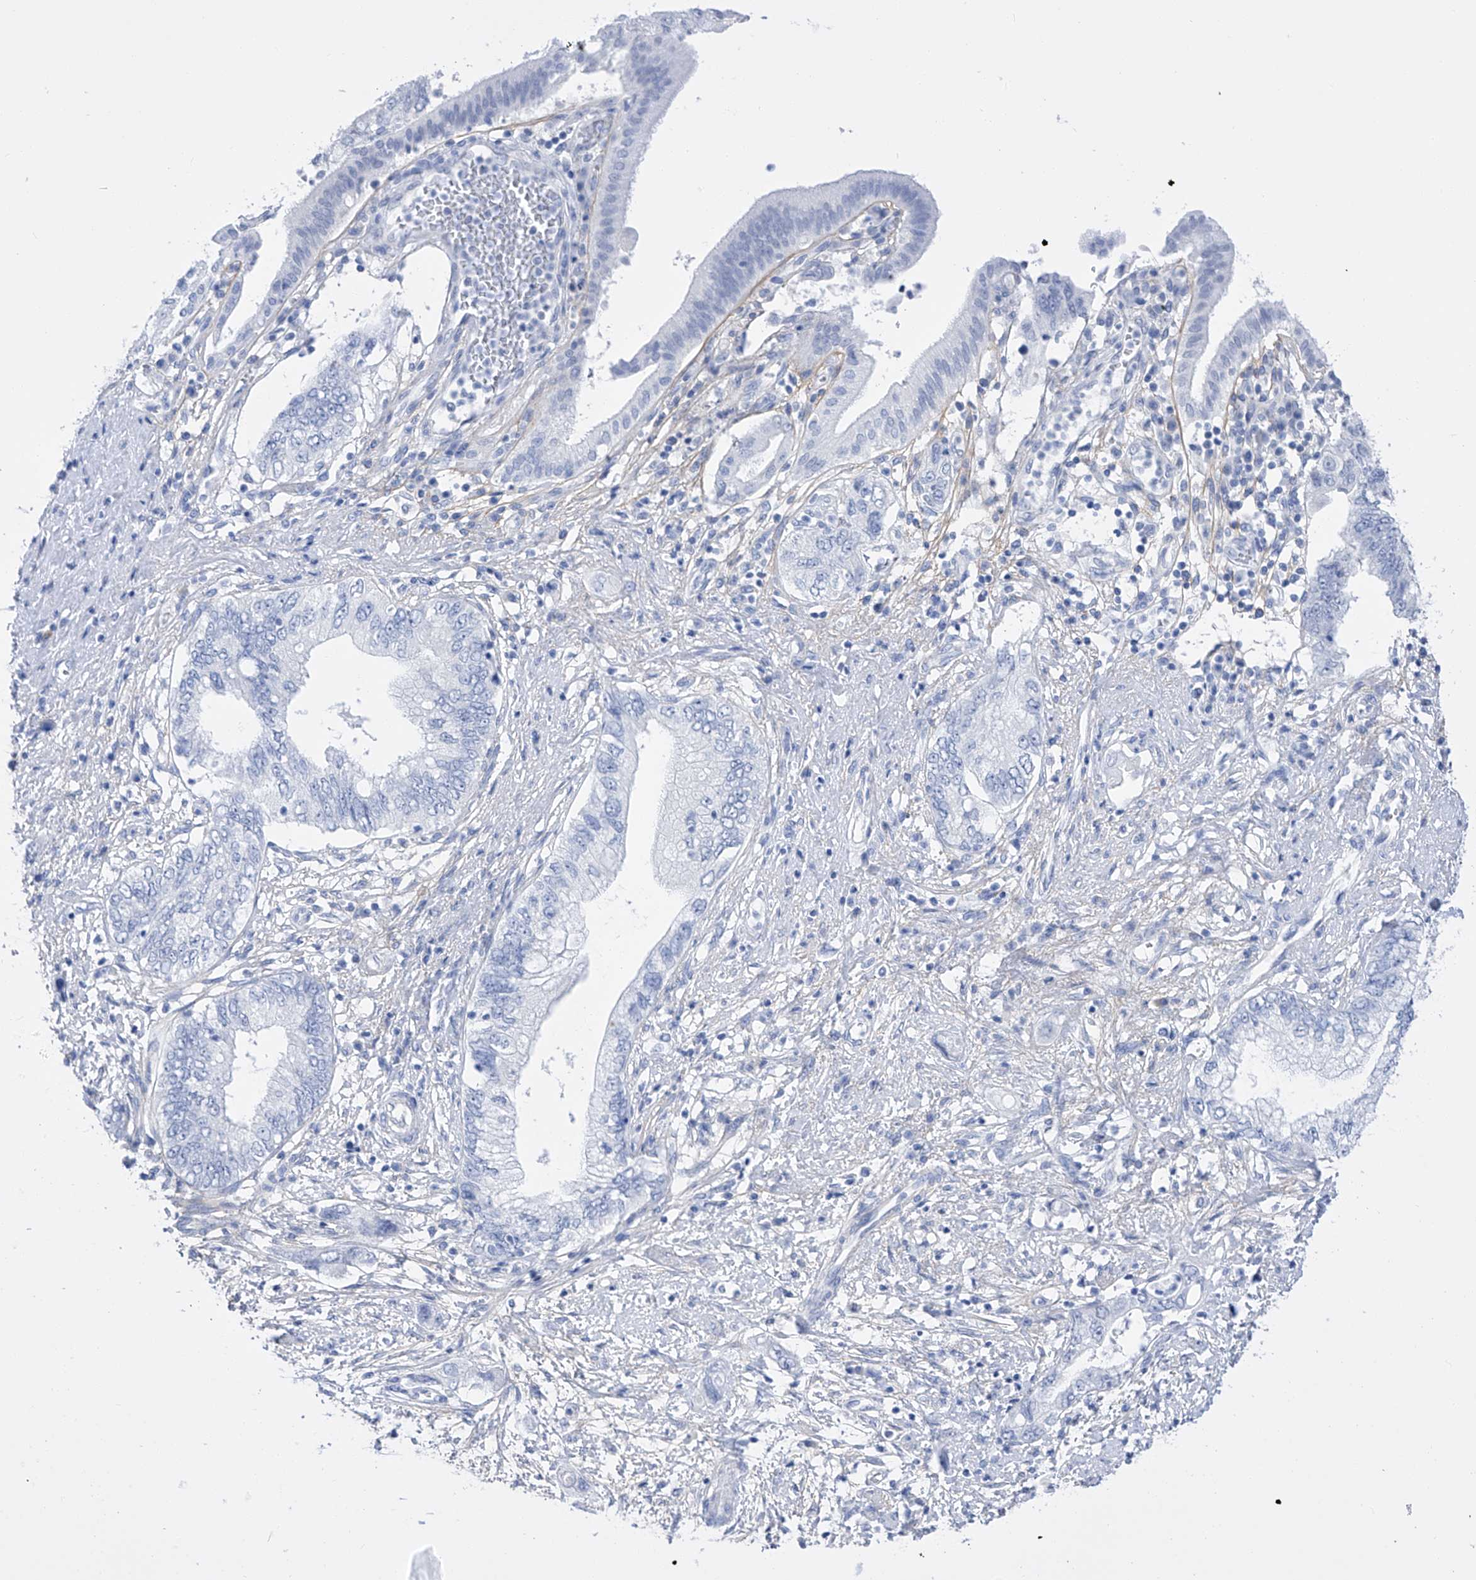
{"staining": {"intensity": "negative", "quantity": "none", "location": "none"}, "tissue": "pancreatic cancer", "cell_type": "Tumor cells", "image_type": "cancer", "snomed": [{"axis": "morphology", "description": "Adenocarcinoma, NOS"}, {"axis": "topography", "description": "Pancreas"}], "caption": "Immunohistochemistry of pancreatic cancer (adenocarcinoma) shows no staining in tumor cells.", "gene": "FLG", "patient": {"sex": "female", "age": 73}}